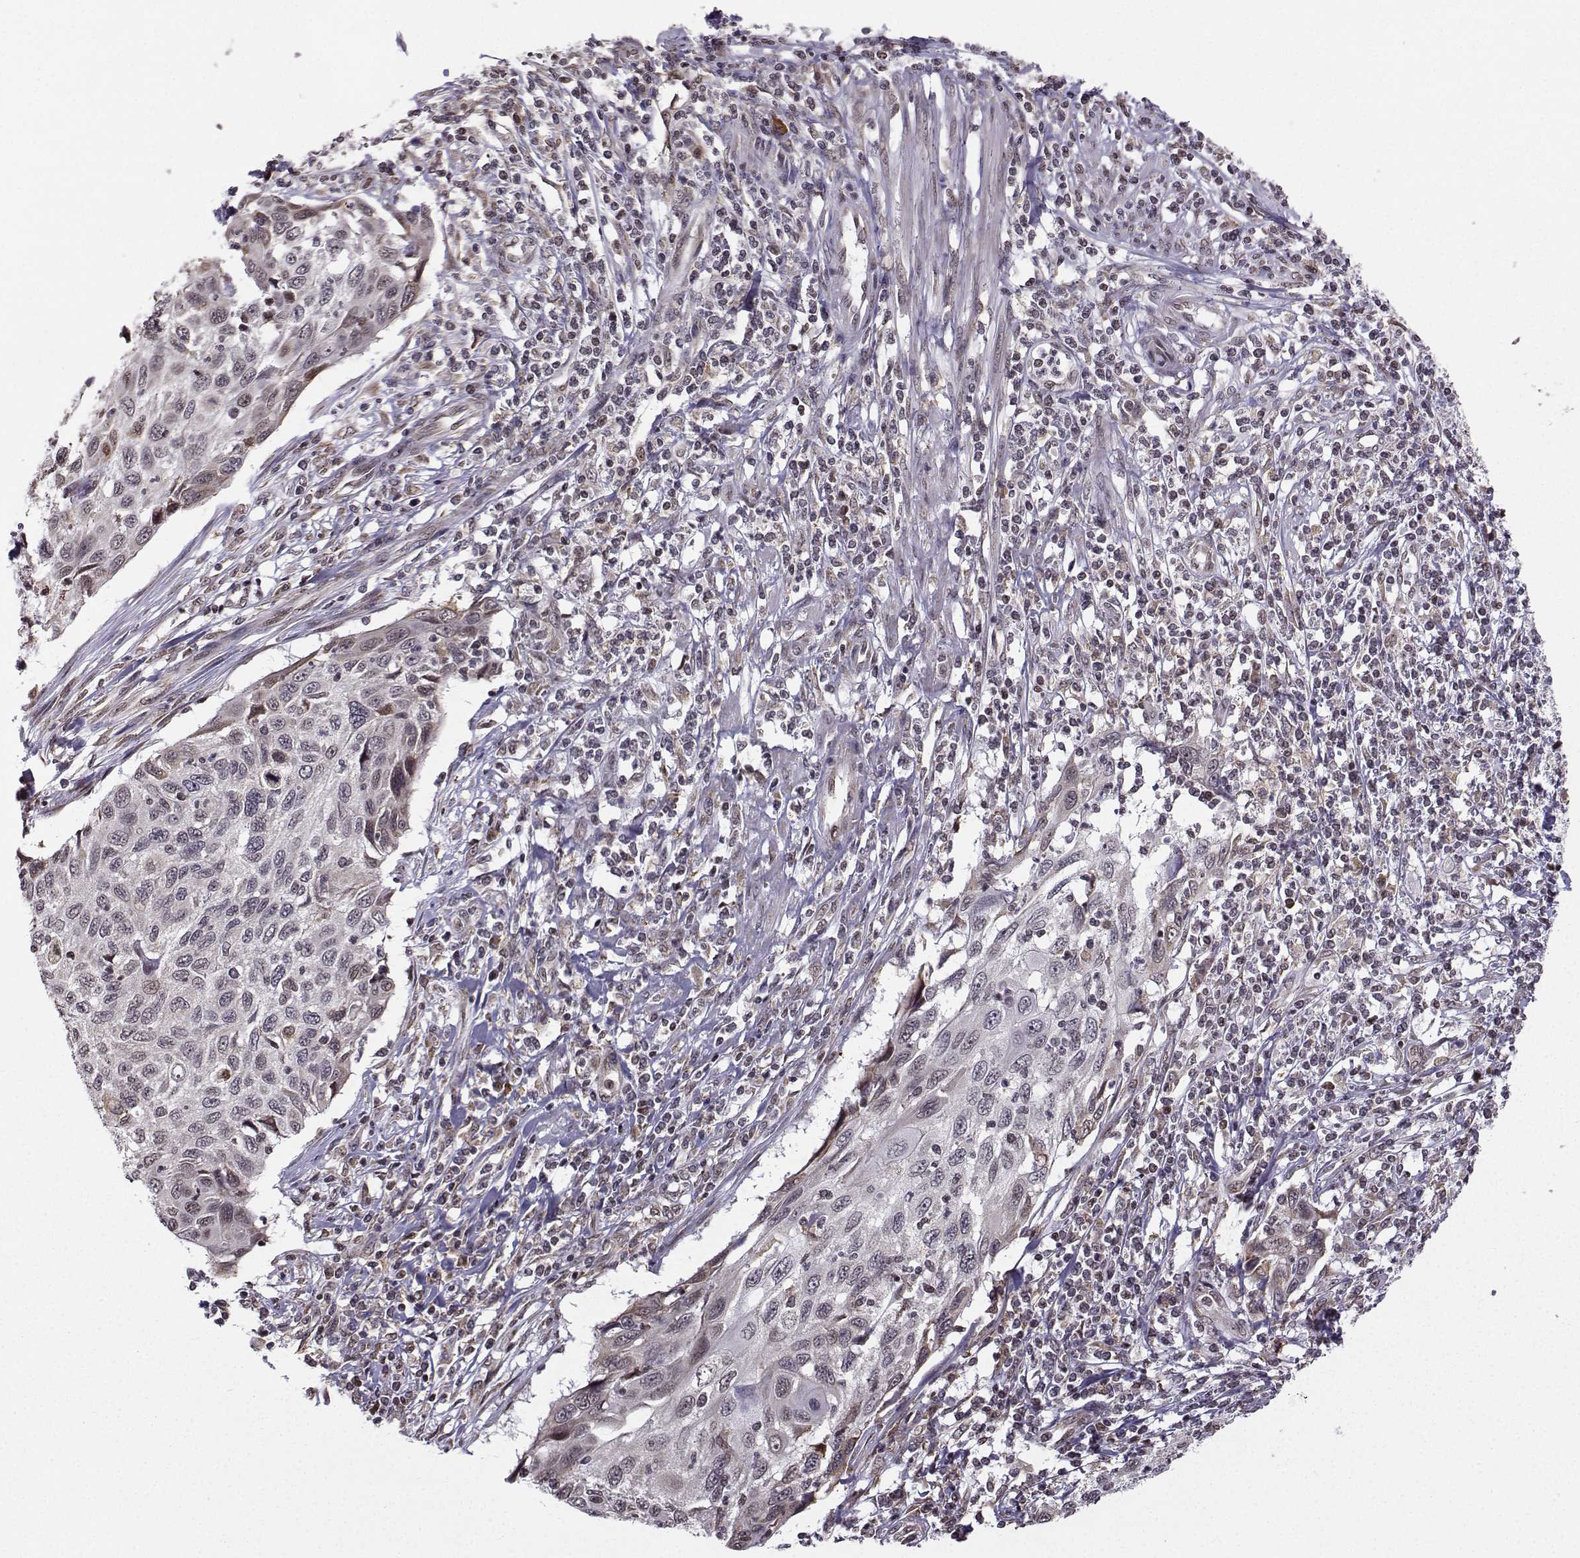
{"staining": {"intensity": "negative", "quantity": "none", "location": "none"}, "tissue": "cervical cancer", "cell_type": "Tumor cells", "image_type": "cancer", "snomed": [{"axis": "morphology", "description": "Squamous cell carcinoma, NOS"}, {"axis": "topography", "description": "Cervix"}], "caption": "Photomicrograph shows no significant protein positivity in tumor cells of squamous cell carcinoma (cervical). (DAB (3,3'-diaminobenzidine) immunohistochemistry visualized using brightfield microscopy, high magnification).", "gene": "EZH1", "patient": {"sex": "female", "age": 70}}